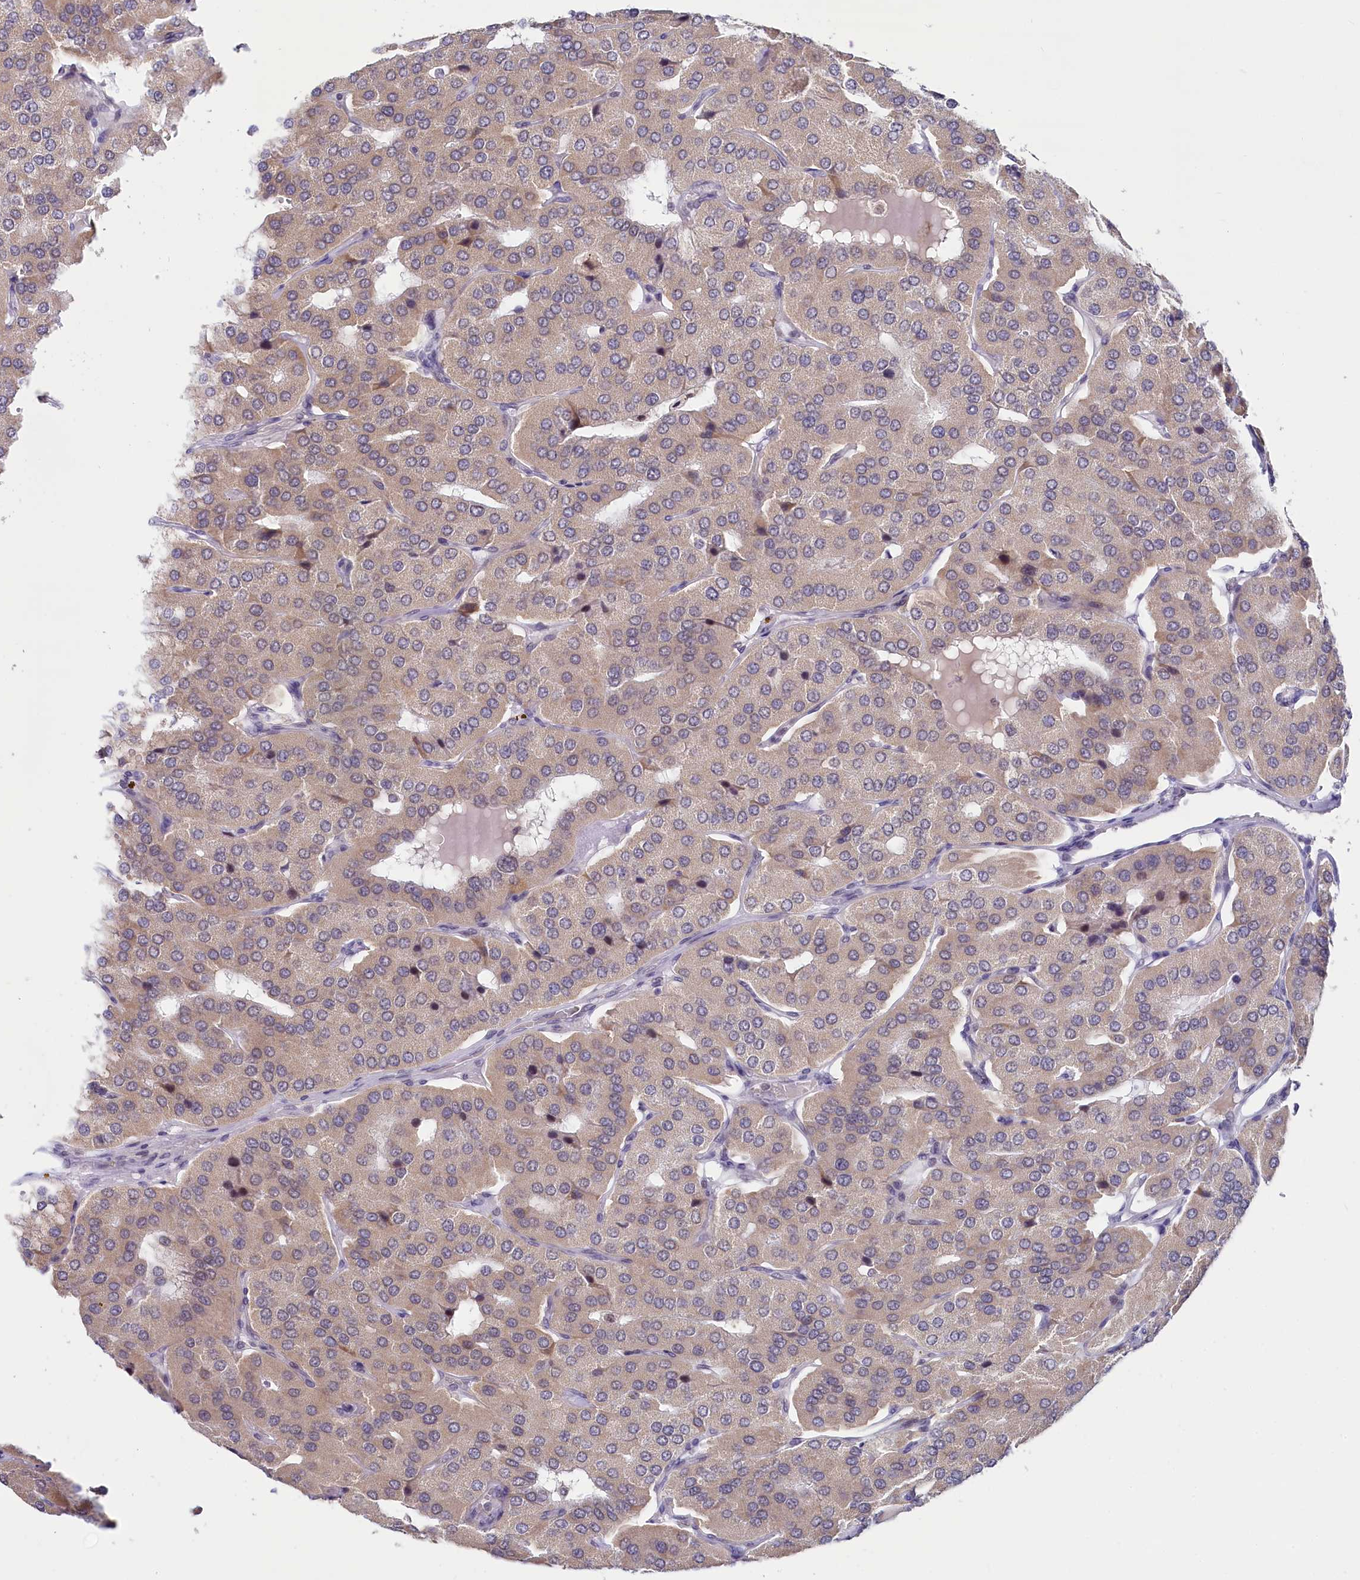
{"staining": {"intensity": "weak", "quantity": "<25%", "location": "cytoplasmic/membranous"}, "tissue": "parathyroid gland", "cell_type": "Glandular cells", "image_type": "normal", "snomed": [{"axis": "morphology", "description": "Normal tissue, NOS"}, {"axis": "morphology", "description": "Adenoma, NOS"}, {"axis": "topography", "description": "Parathyroid gland"}], "caption": "Immunohistochemistry photomicrograph of unremarkable parathyroid gland: parathyroid gland stained with DAB exhibits no significant protein positivity in glandular cells. The staining was performed using DAB (3,3'-diaminobenzidine) to visualize the protein expression in brown, while the nuclei were stained in blue with hematoxylin (Magnification: 20x).", "gene": "PPHLN1", "patient": {"sex": "female", "age": 86}}